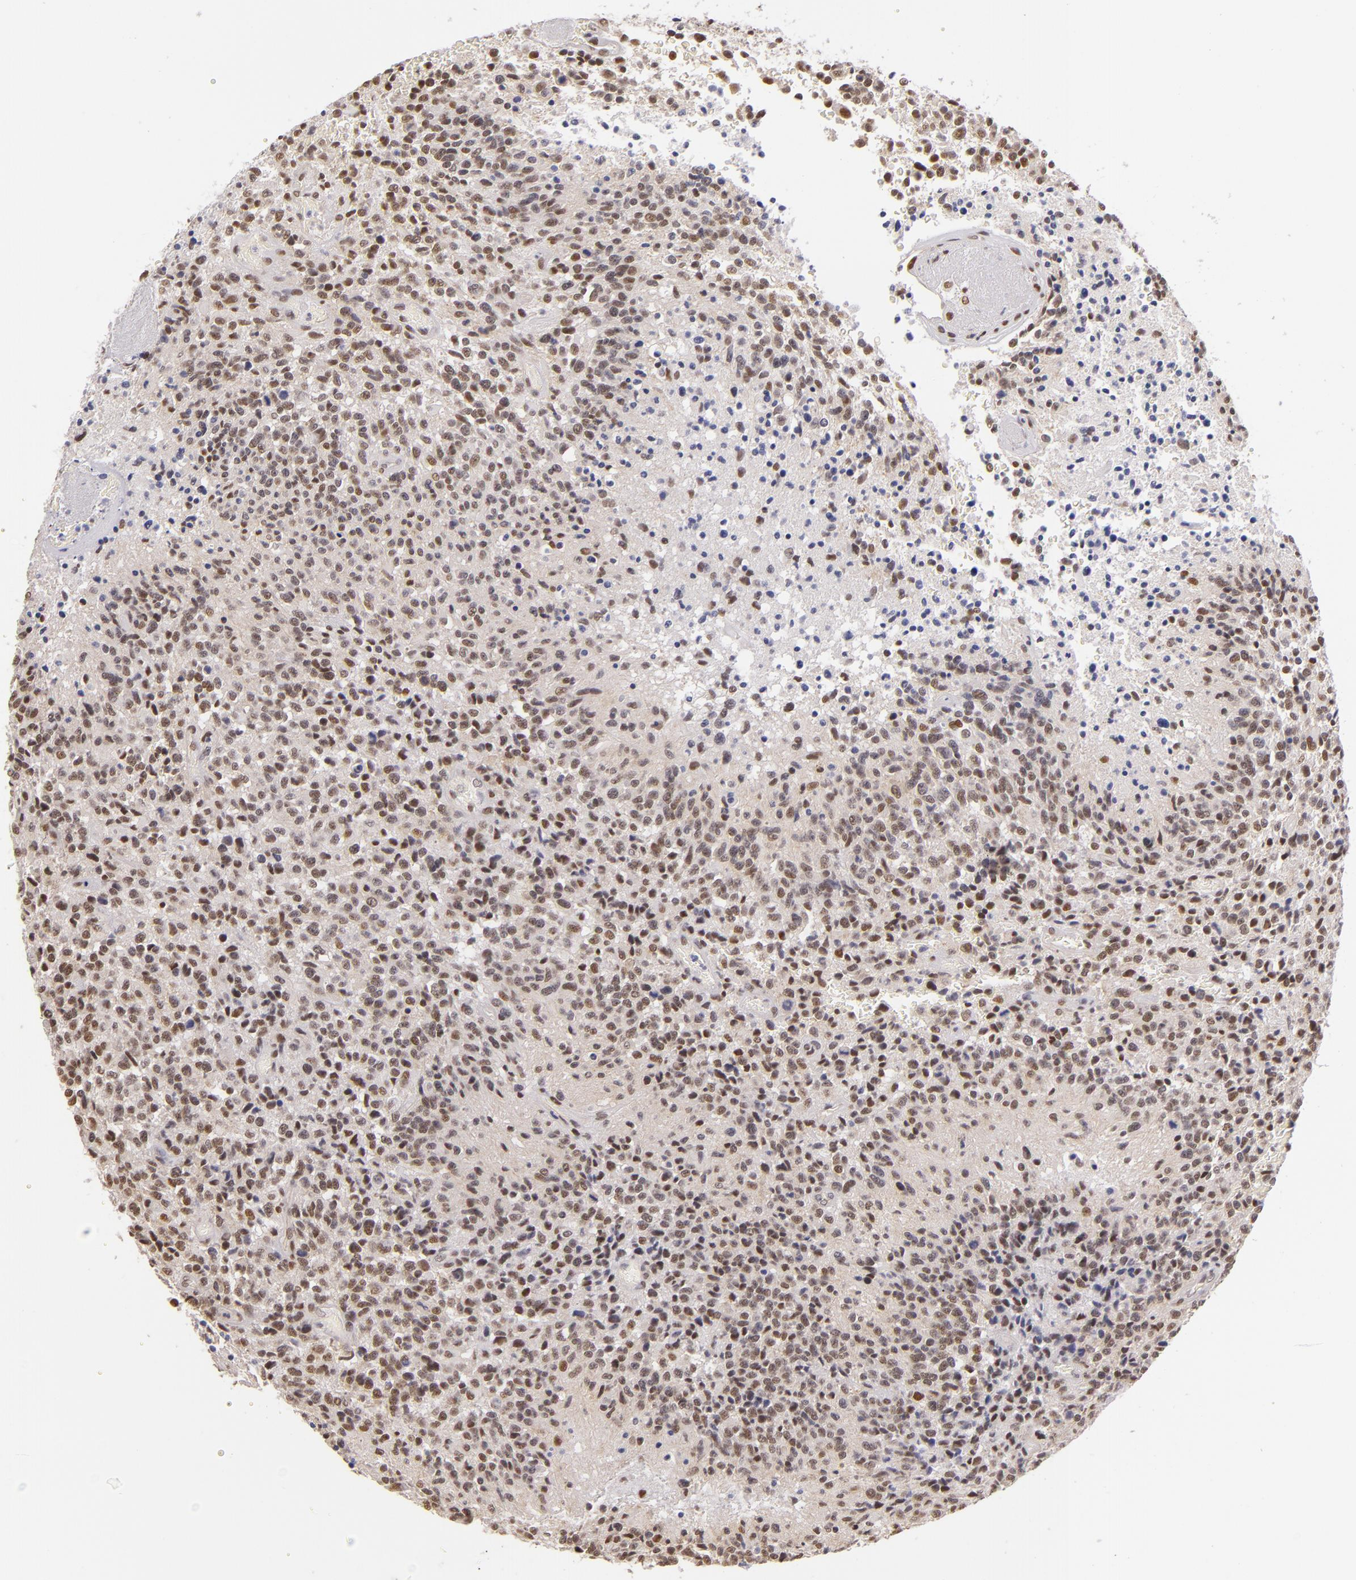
{"staining": {"intensity": "moderate", "quantity": ">75%", "location": "nuclear"}, "tissue": "glioma", "cell_type": "Tumor cells", "image_type": "cancer", "snomed": [{"axis": "morphology", "description": "Glioma, malignant, High grade"}, {"axis": "topography", "description": "Brain"}], "caption": "Immunohistochemistry staining of glioma, which exhibits medium levels of moderate nuclear positivity in approximately >75% of tumor cells indicating moderate nuclear protein positivity. The staining was performed using DAB (3,3'-diaminobenzidine) (brown) for protein detection and nuclei were counterstained in hematoxylin (blue).", "gene": "NCOR2", "patient": {"sex": "male", "age": 36}}